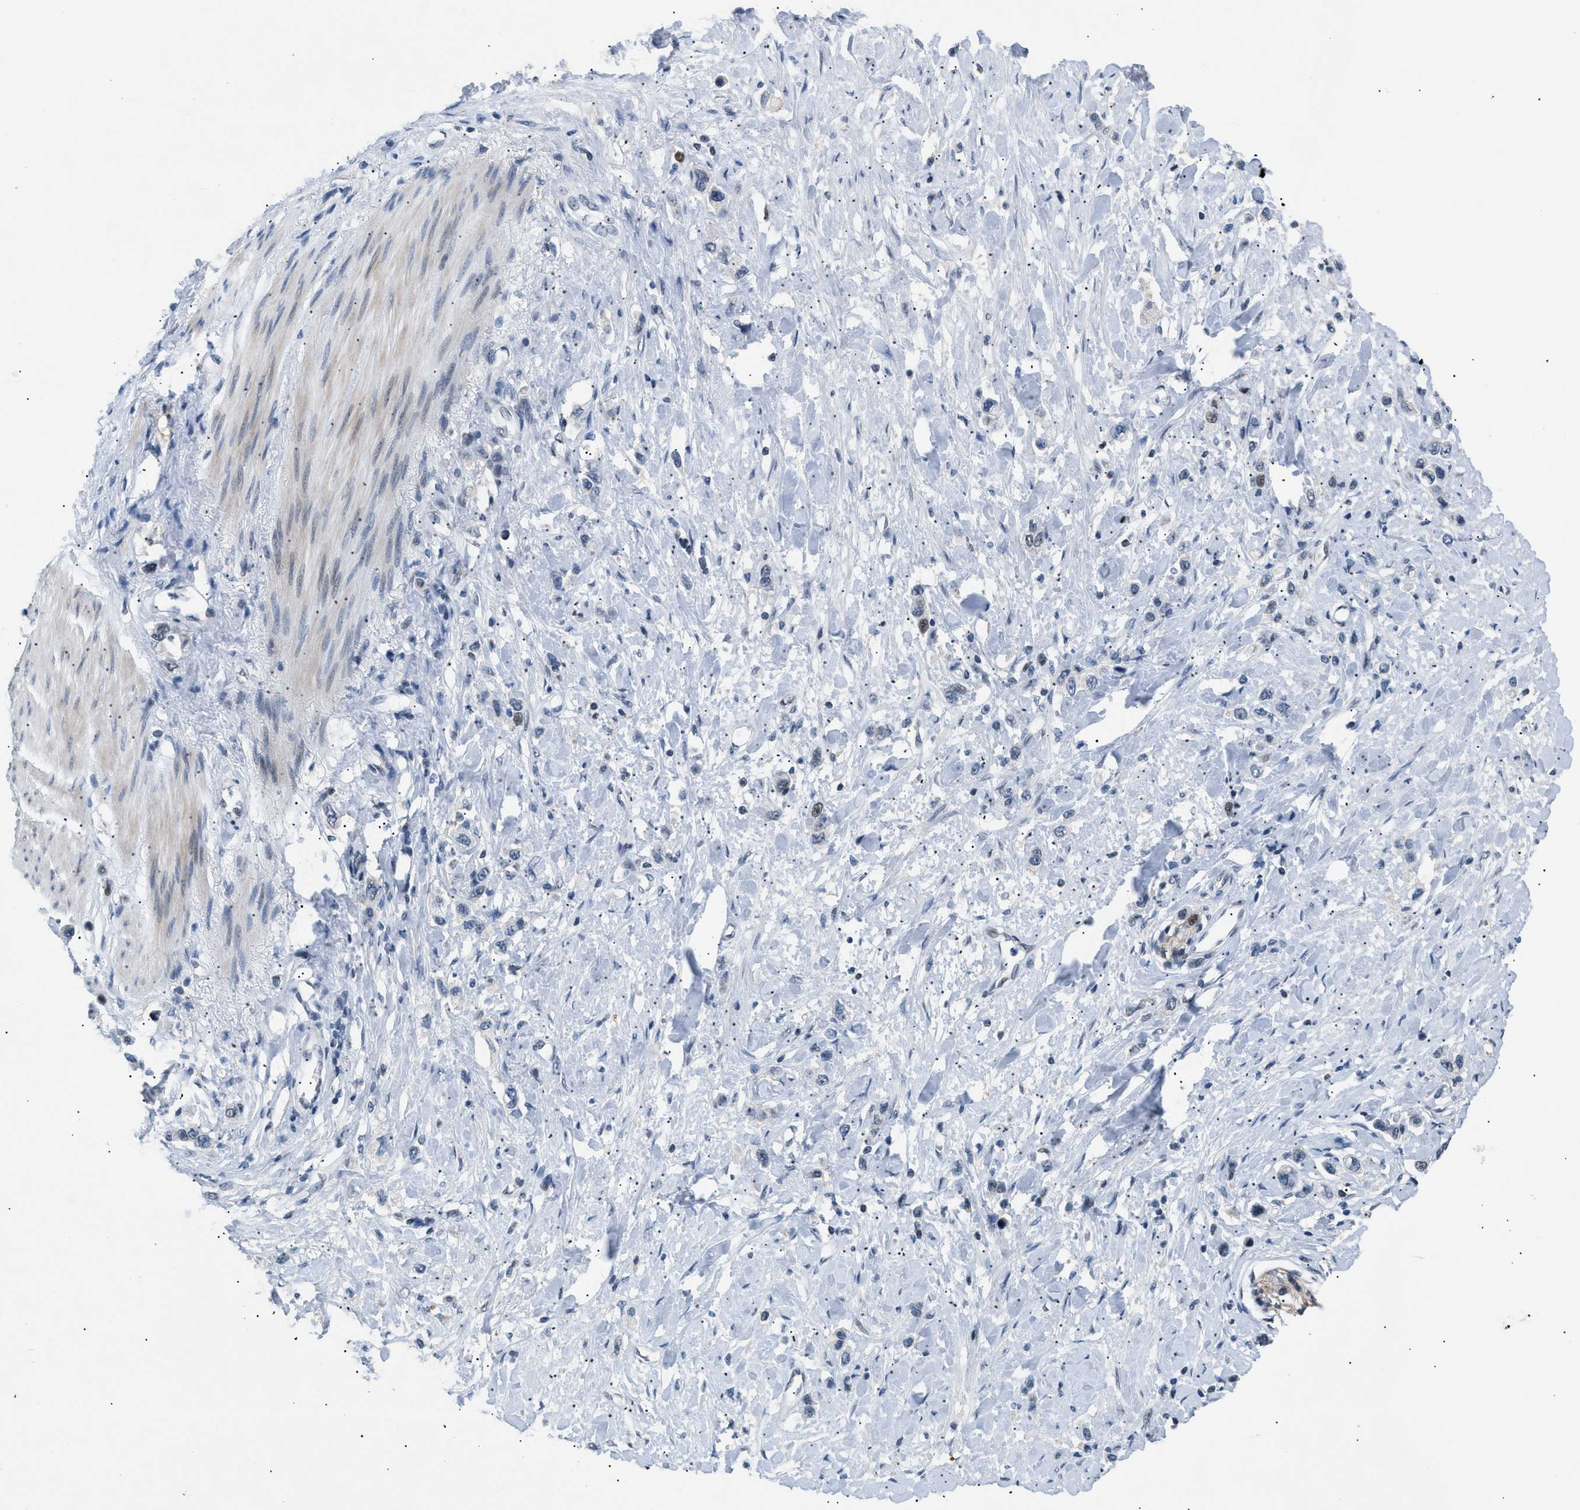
{"staining": {"intensity": "negative", "quantity": "none", "location": "none"}, "tissue": "stomach cancer", "cell_type": "Tumor cells", "image_type": "cancer", "snomed": [{"axis": "morphology", "description": "Adenocarcinoma, NOS"}, {"axis": "topography", "description": "Stomach"}], "caption": "This photomicrograph is of stomach adenocarcinoma stained with IHC to label a protein in brown with the nuclei are counter-stained blue. There is no expression in tumor cells.", "gene": "KCNC3", "patient": {"sex": "female", "age": 65}}